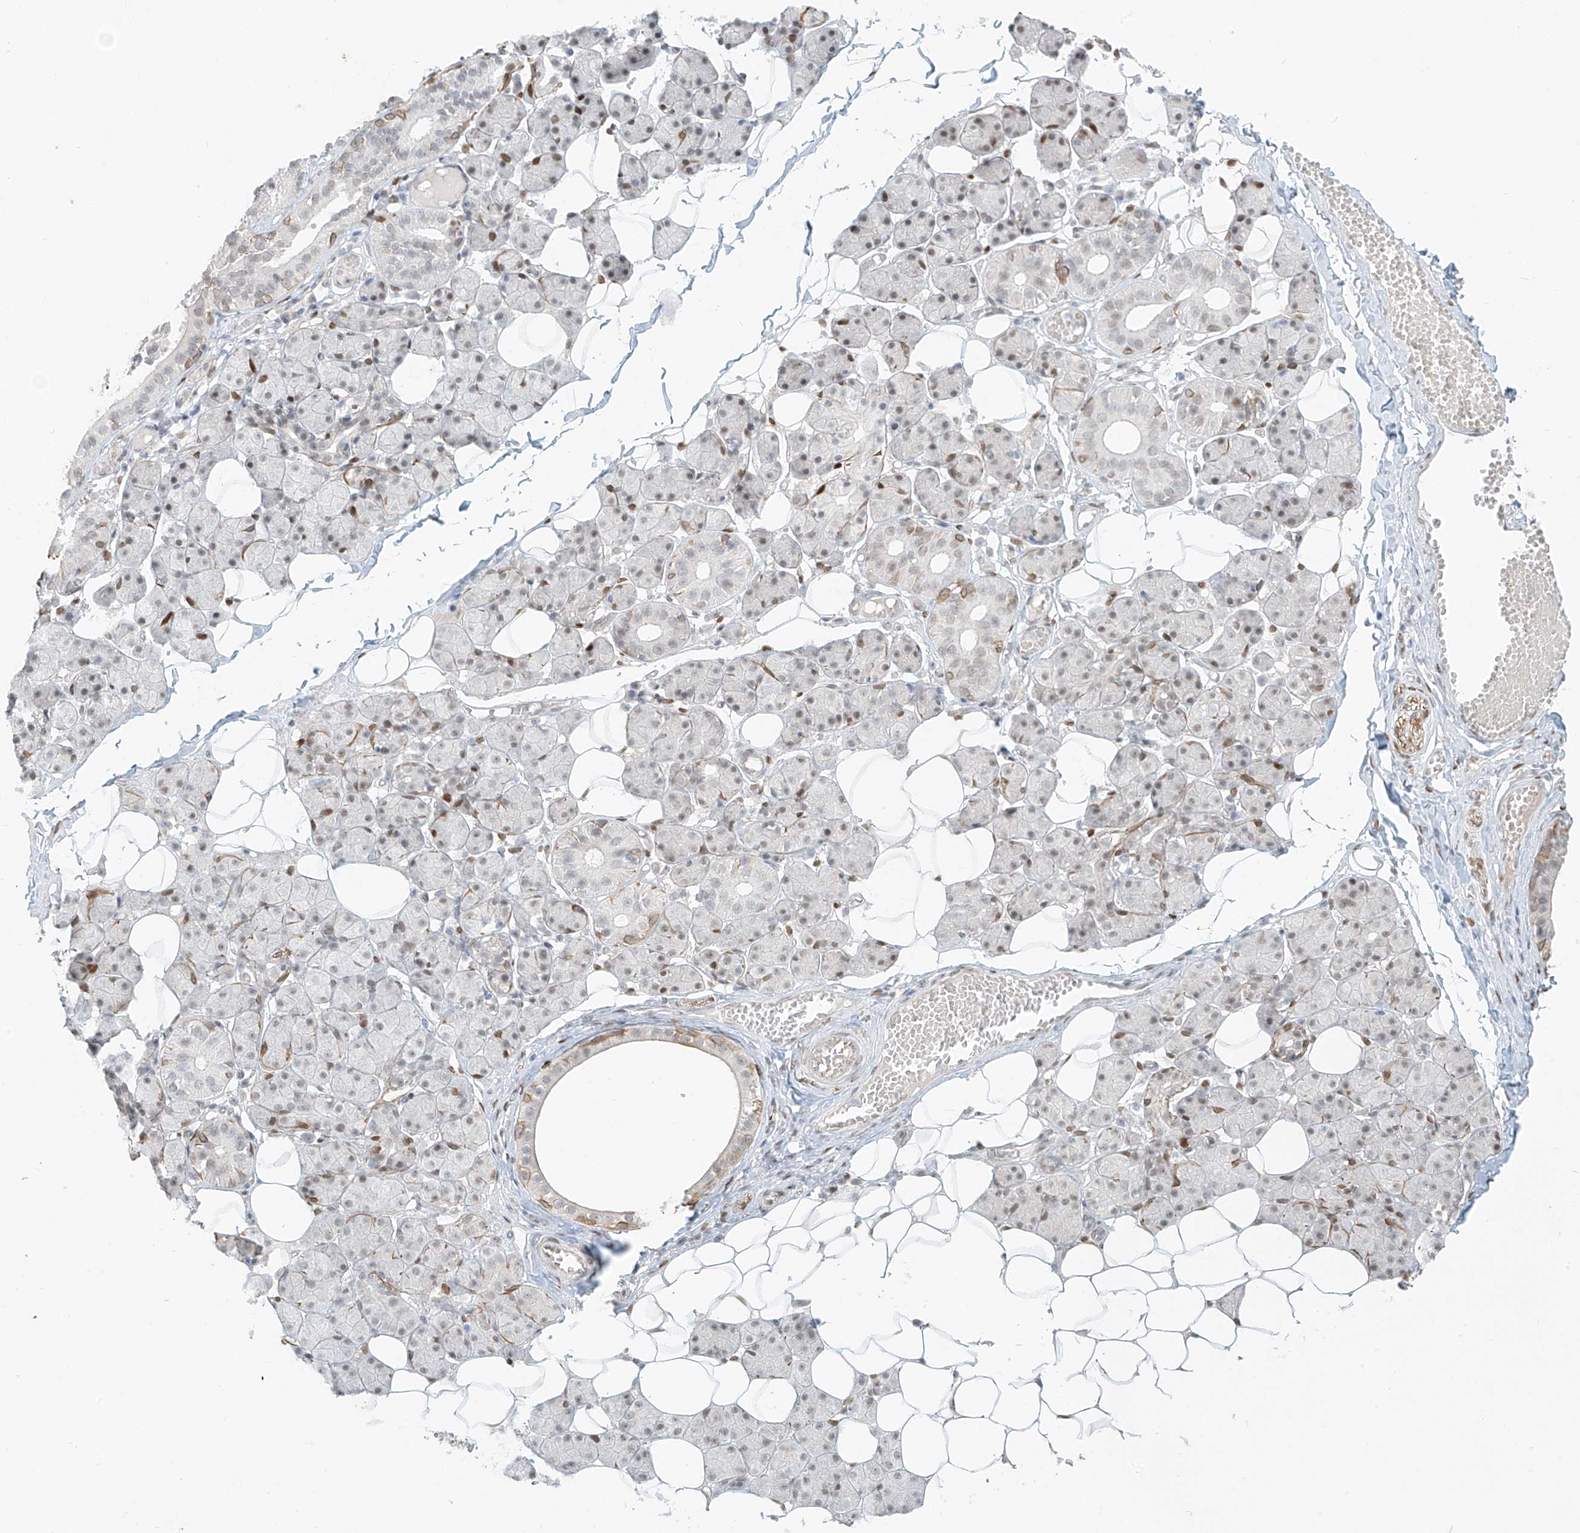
{"staining": {"intensity": "moderate", "quantity": "25%-75%", "location": "nuclear"}, "tissue": "salivary gland", "cell_type": "Glandular cells", "image_type": "normal", "snomed": [{"axis": "morphology", "description": "Normal tissue, NOS"}, {"axis": "topography", "description": "Salivary gland"}], "caption": "Salivary gland stained with immunohistochemistry (IHC) shows moderate nuclear staining in approximately 25%-75% of glandular cells. The staining was performed using DAB (3,3'-diaminobenzidine), with brown indicating positive protein expression. Nuclei are stained blue with hematoxylin.", "gene": "ZNF774", "patient": {"sex": "female", "age": 33}}